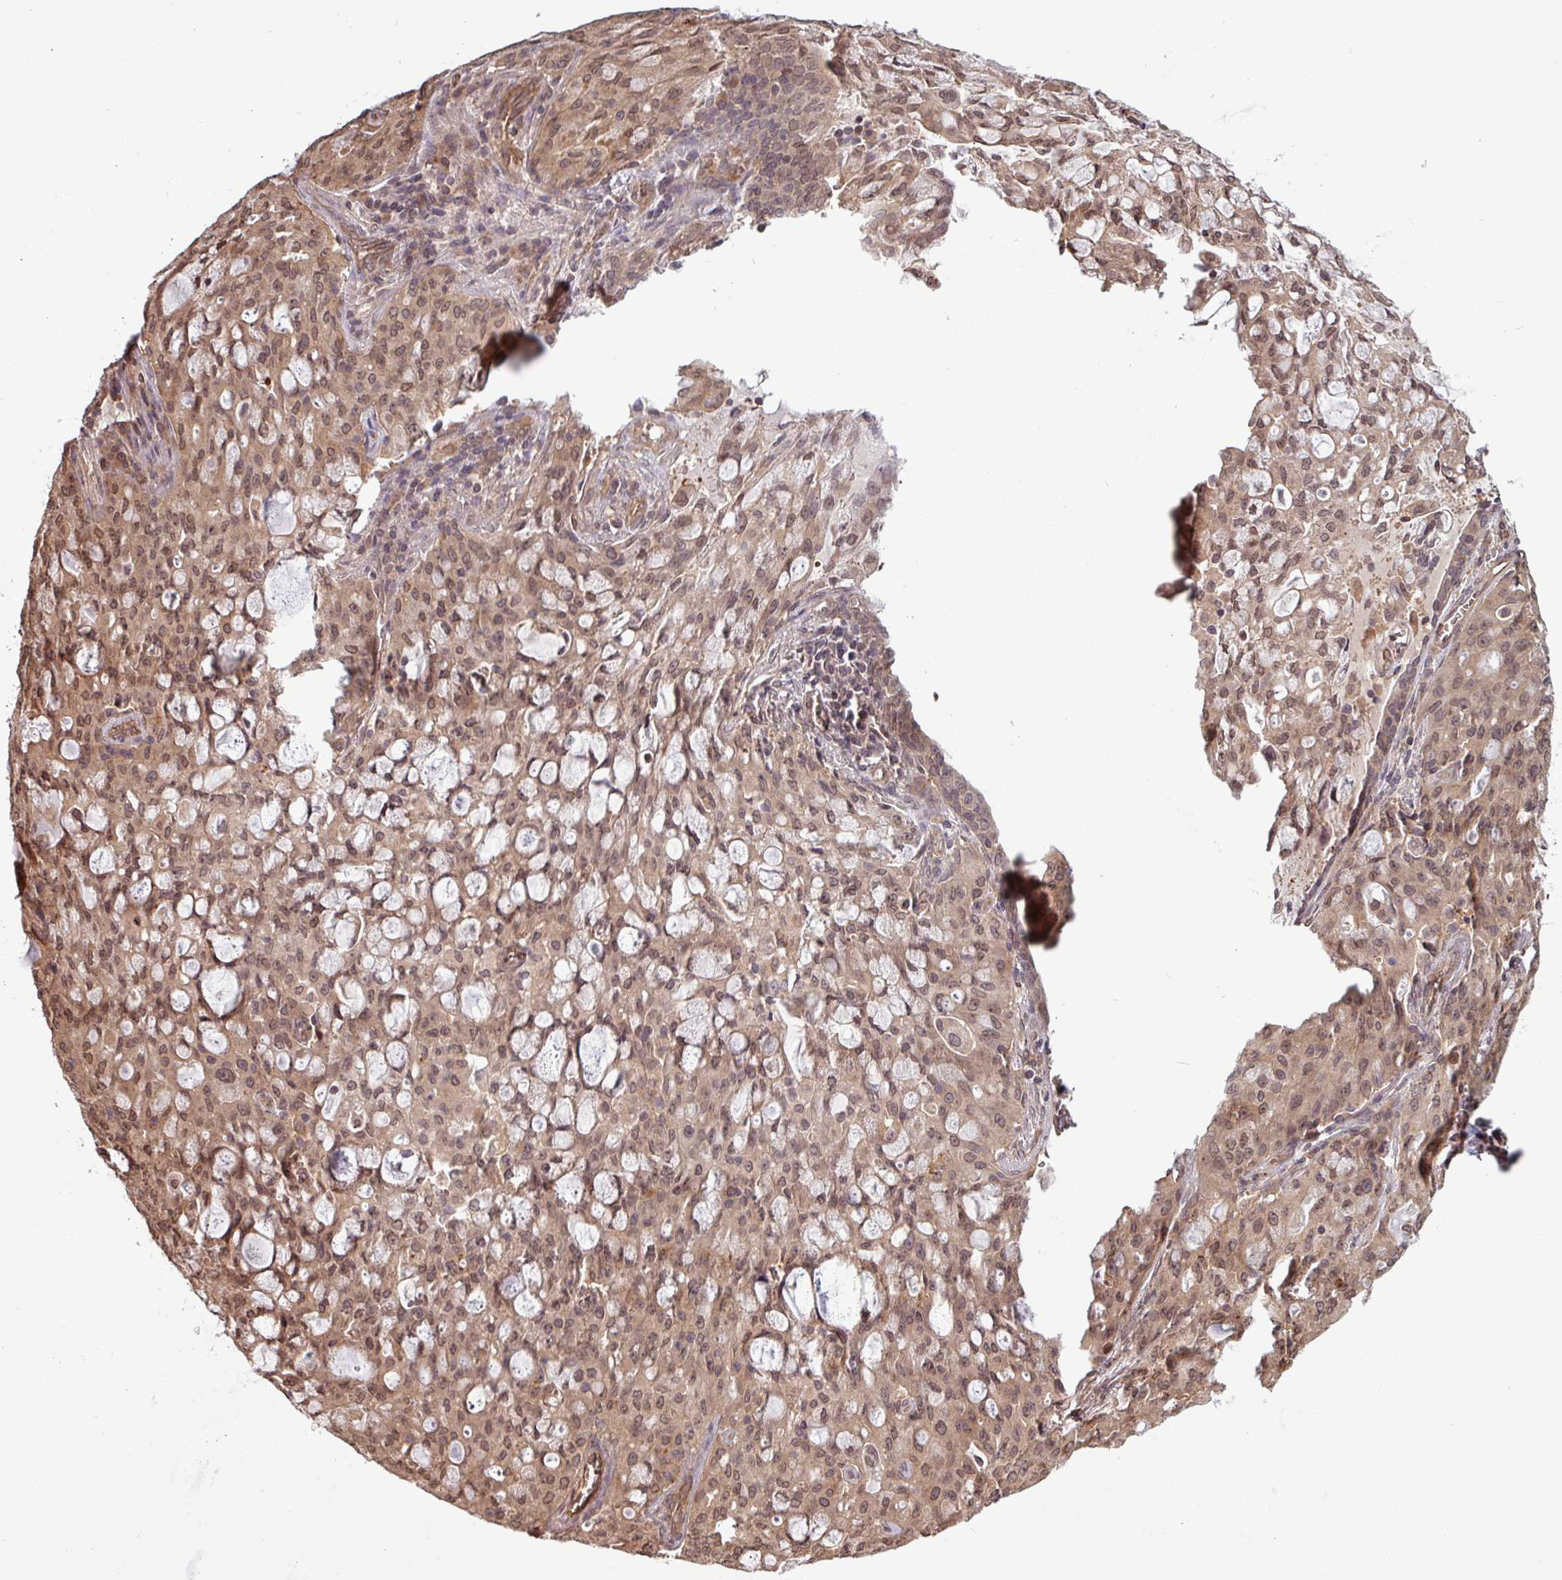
{"staining": {"intensity": "moderate", "quantity": ">75%", "location": "cytoplasmic/membranous,nuclear"}, "tissue": "lung cancer", "cell_type": "Tumor cells", "image_type": "cancer", "snomed": [{"axis": "morphology", "description": "Adenocarcinoma, NOS"}, {"axis": "topography", "description": "Lung"}], "caption": "Immunohistochemical staining of lung cancer (adenocarcinoma) demonstrates medium levels of moderate cytoplasmic/membranous and nuclear staining in approximately >75% of tumor cells.", "gene": "RBM4B", "patient": {"sex": "female", "age": 44}}